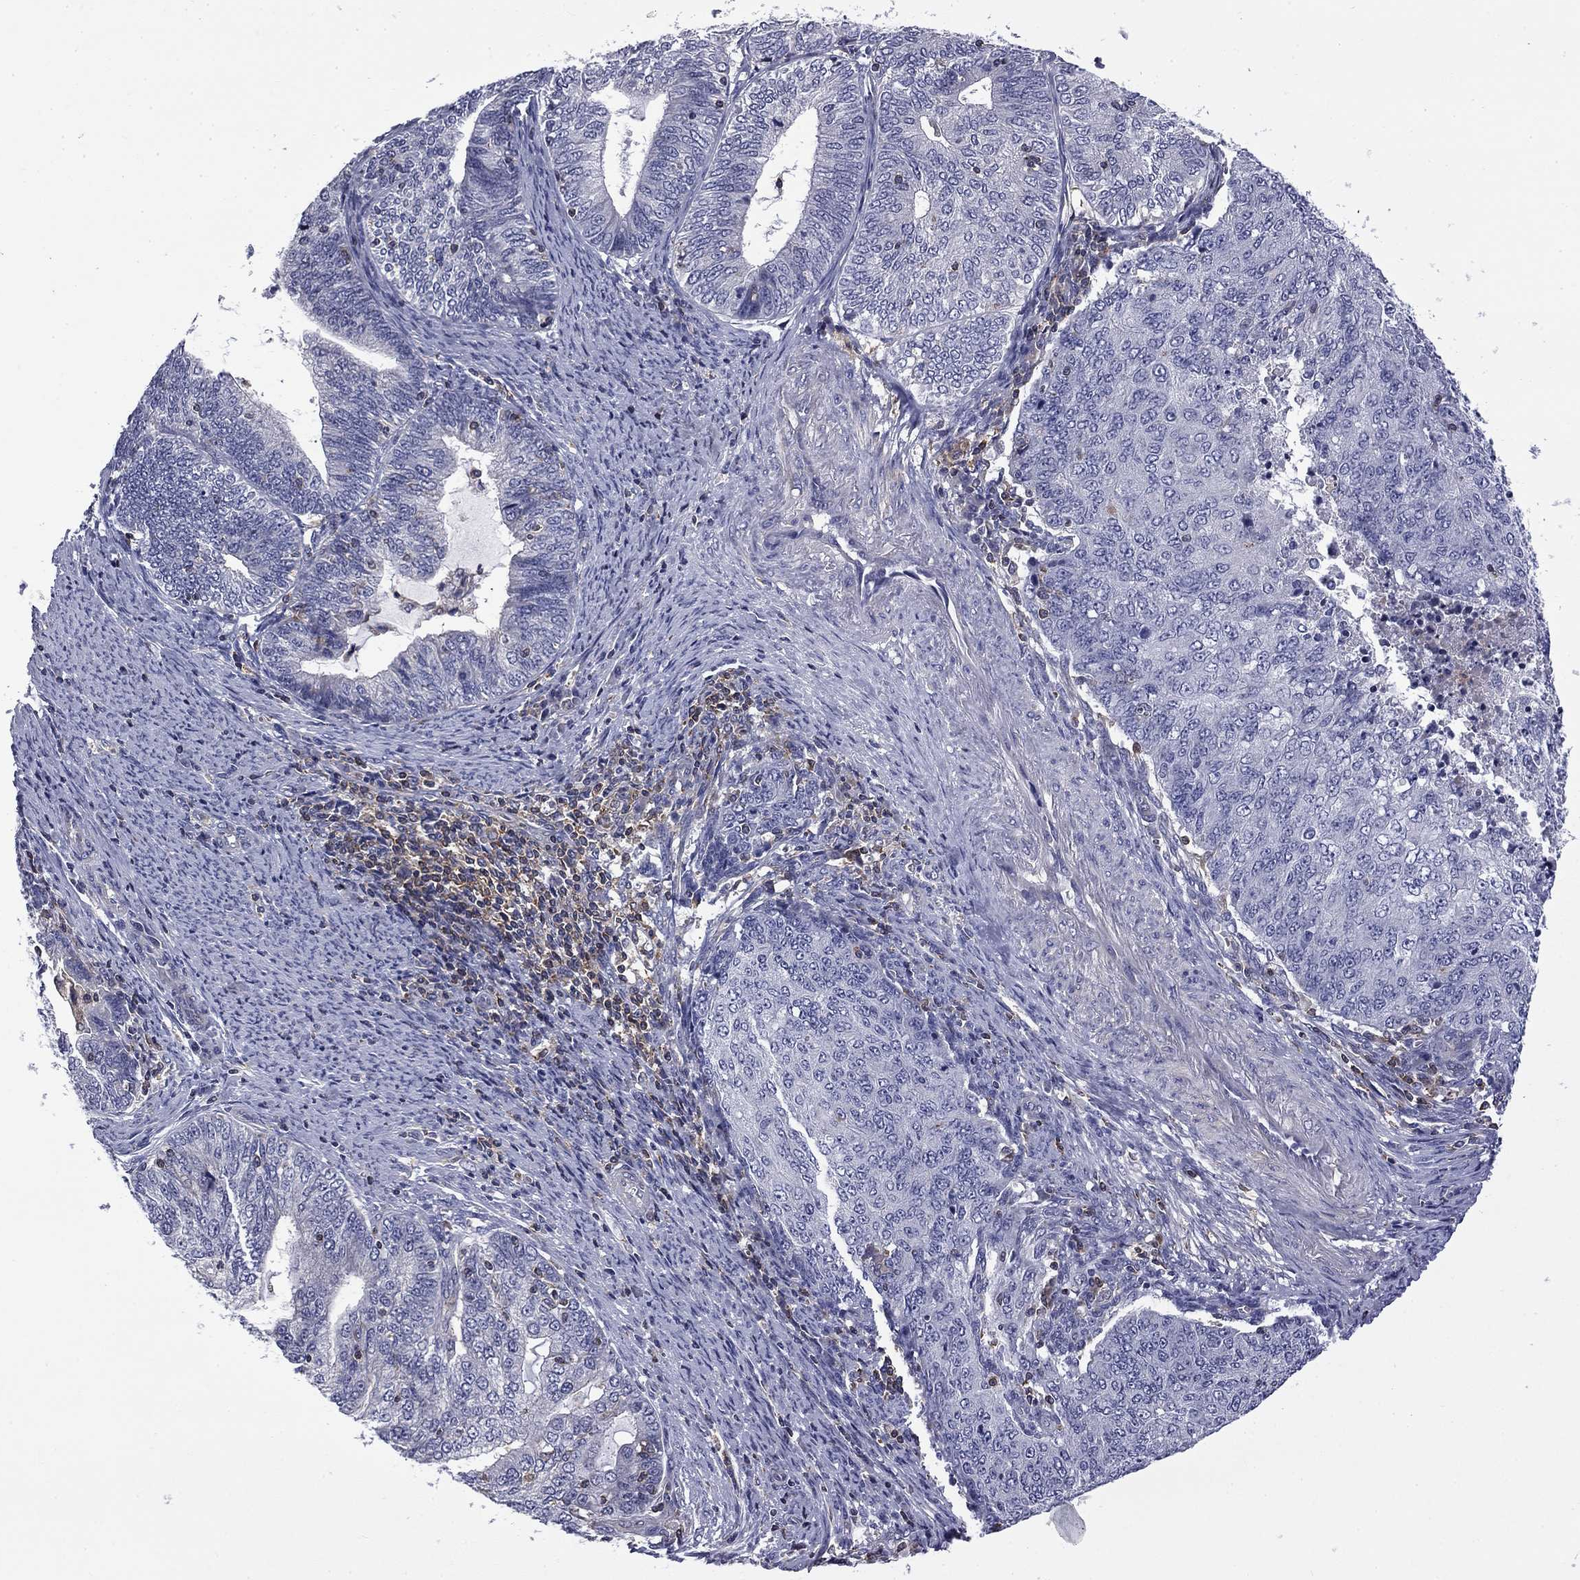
{"staining": {"intensity": "negative", "quantity": "none", "location": "none"}, "tissue": "endometrial cancer", "cell_type": "Tumor cells", "image_type": "cancer", "snomed": [{"axis": "morphology", "description": "Adenocarcinoma, NOS"}, {"axis": "topography", "description": "Endometrium"}], "caption": "This photomicrograph is of endometrial cancer stained with IHC to label a protein in brown with the nuclei are counter-stained blue. There is no expression in tumor cells.", "gene": "ARHGAP45", "patient": {"sex": "female", "age": 82}}